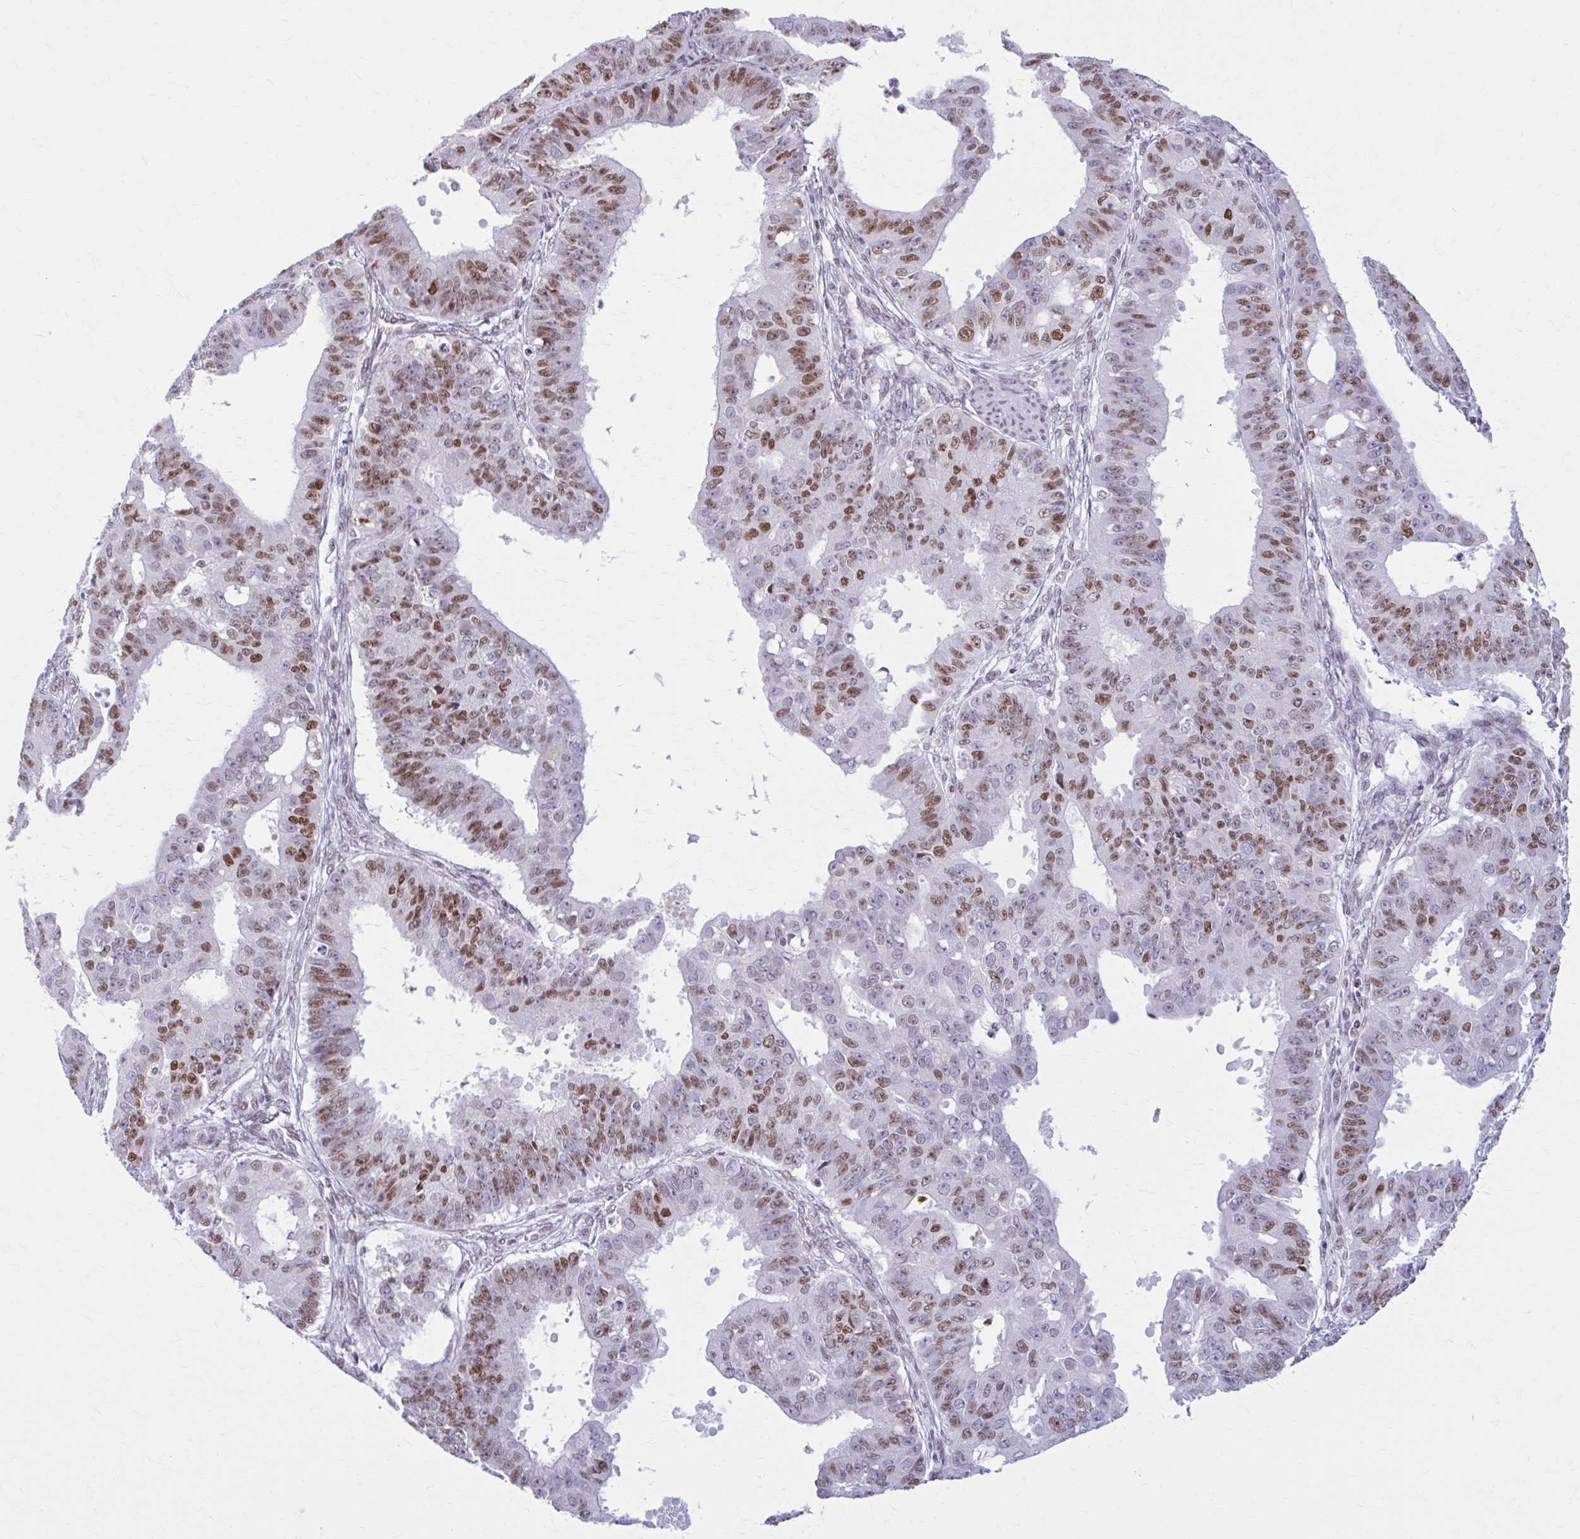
{"staining": {"intensity": "moderate", "quantity": "25%-75%", "location": "nuclear"}, "tissue": "ovarian cancer", "cell_type": "Tumor cells", "image_type": "cancer", "snomed": [{"axis": "morphology", "description": "Carcinoma, endometroid"}, {"axis": "topography", "description": "Appendix"}, {"axis": "topography", "description": "Ovary"}], "caption": "Endometroid carcinoma (ovarian) stained with a protein marker exhibits moderate staining in tumor cells.", "gene": "PABIR1", "patient": {"sex": "female", "age": 42}}